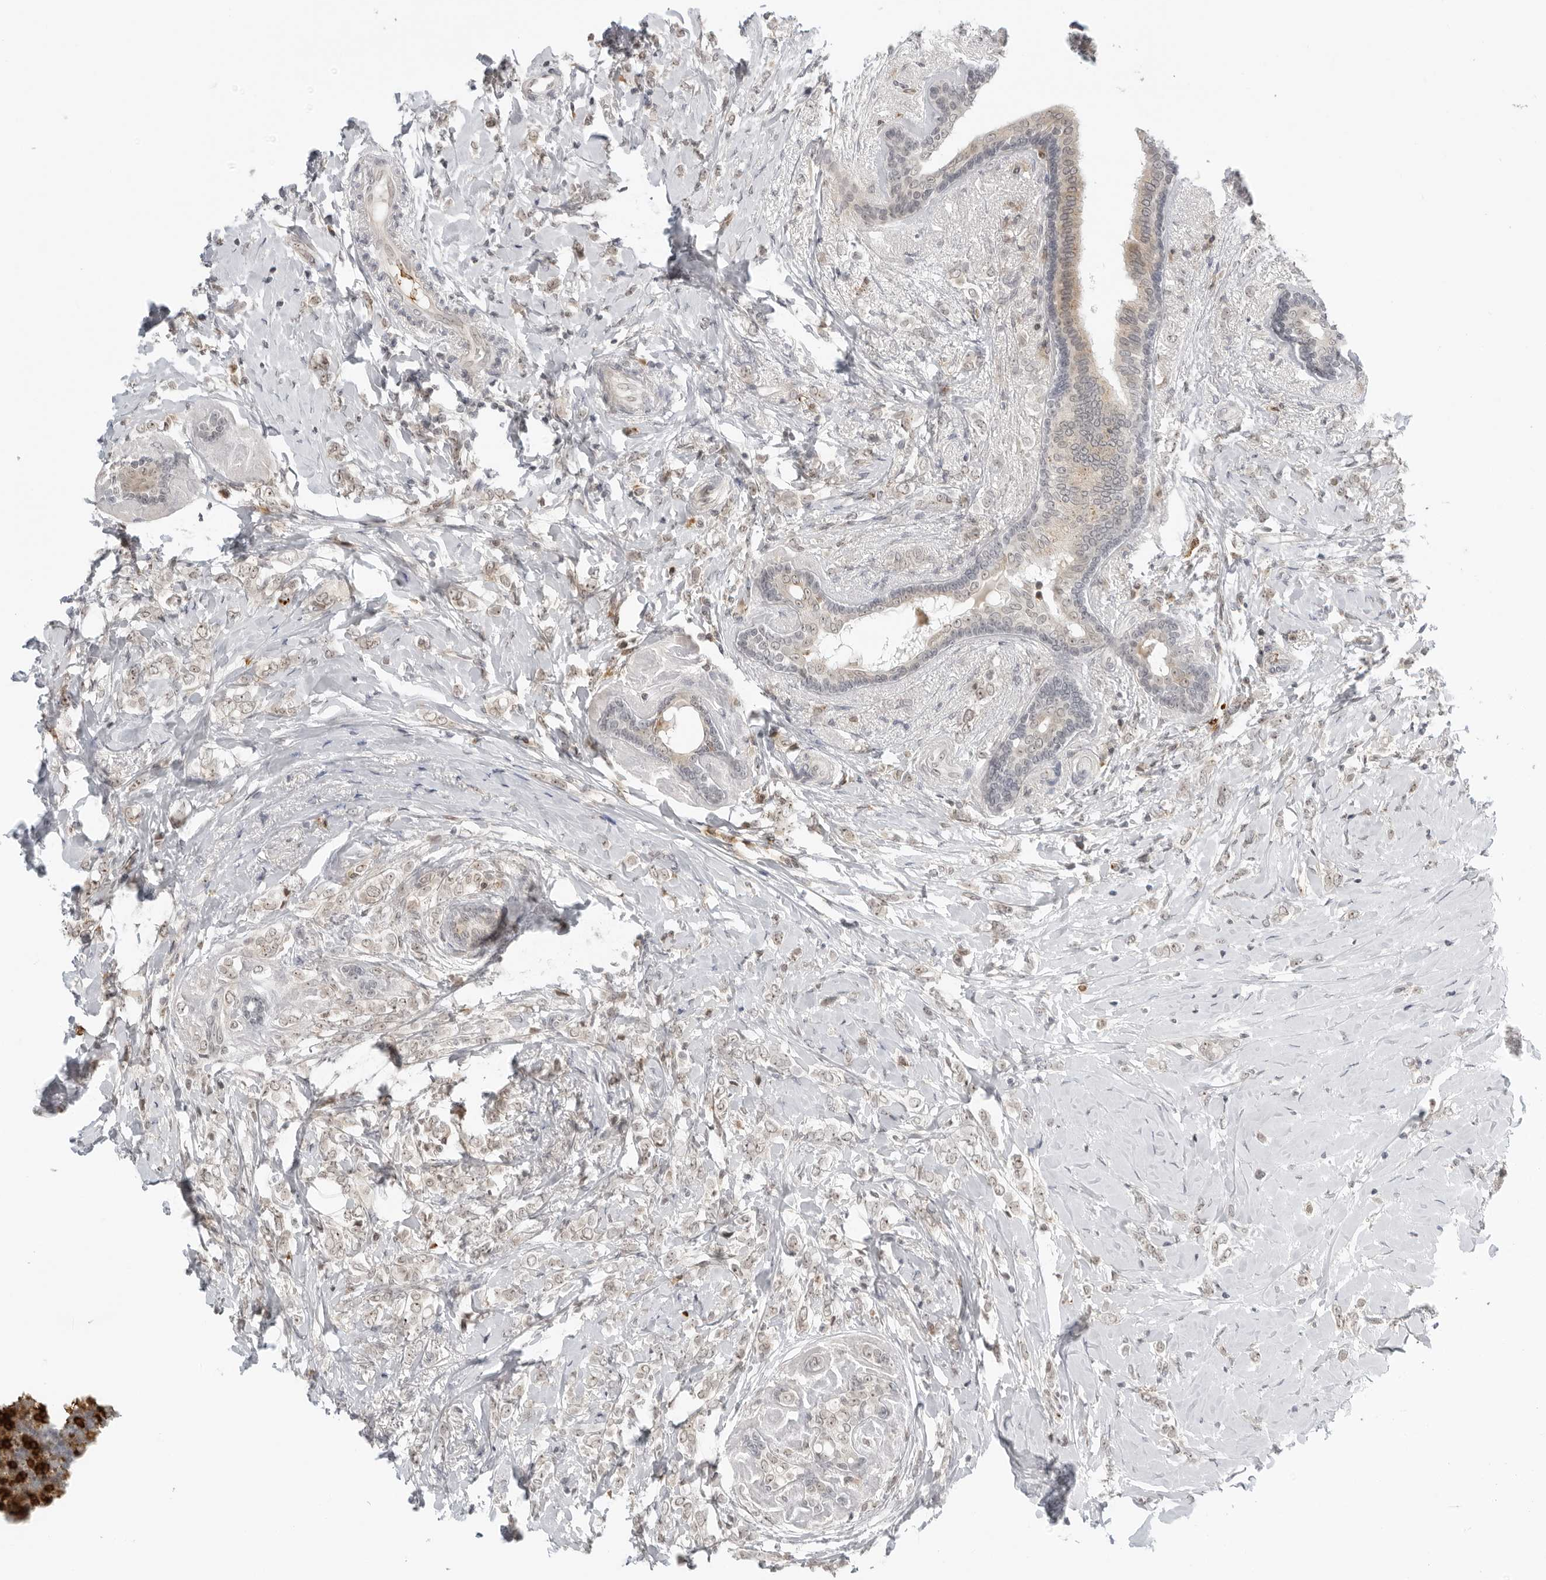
{"staining": {"intensity": "weak", "quantity": "25%-75%", "location": "cytoplasmic/membranous,nuclear"}, "tissue": "breast cancer", "cell_type": "Tumor cells", "image_type": "cancer", "snomed": [{"axis": "morphology", "description": "Normal tissue, NOS"}, {"axis": "morphology", "description": "Lobular carcinoma"}, {"axis": "topography", "description": "Breast"}], "caption": "Protein analysis of breast lobular carcinoma tissue displays weak cytoplasmic/membranous and nuclear expression in approximately 25%-75% of tumor cells. (IHC, brightfield microscopy, high magnification).", "gene": "SUGCT", "patient": {"sex": "female", "age": 47}}